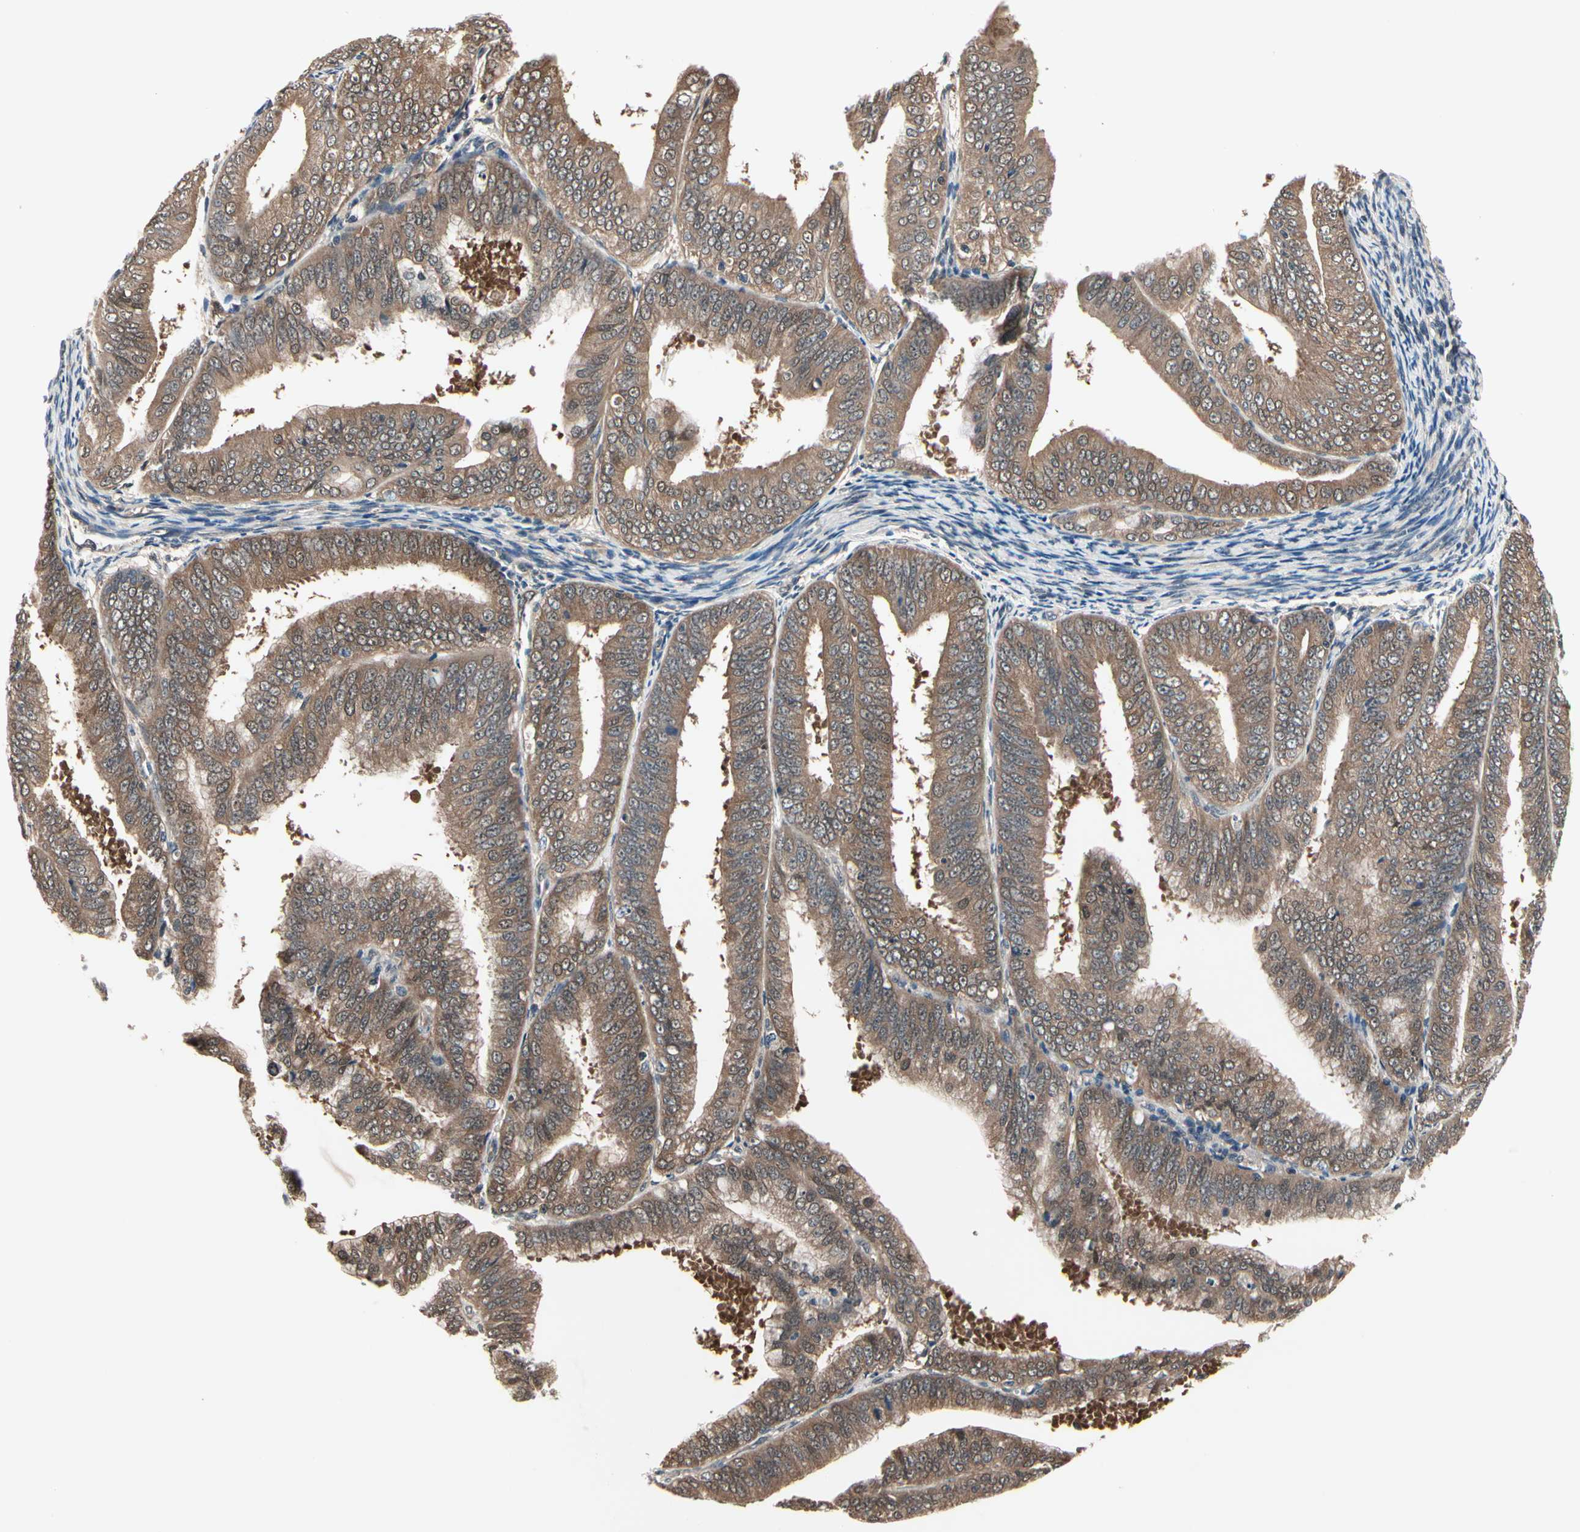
{"staining": {"intensity": "moderate", "quantity": ">75%", "location": "cytoplasmic/membranous,nuclear"}, "tissue": "endometrial cancer", "cell_type": "Tumor cells", "image_type": "cancer", "snomed": [{"axis": "morphology", "description": "Adenocarcinoma, NOS"}, {"axis": "topography", "description": "Endometrium"}], "caption": "Moderate cytoplasmic/membranous and nuclear expression for a protein is appreciated in approximately >75% of tumor cells of endometrial cancer (adenocarcinoma) using immunohistochemistry.", "gene": "PRDX6", "patient": {"sex": "female", "age": 63}}